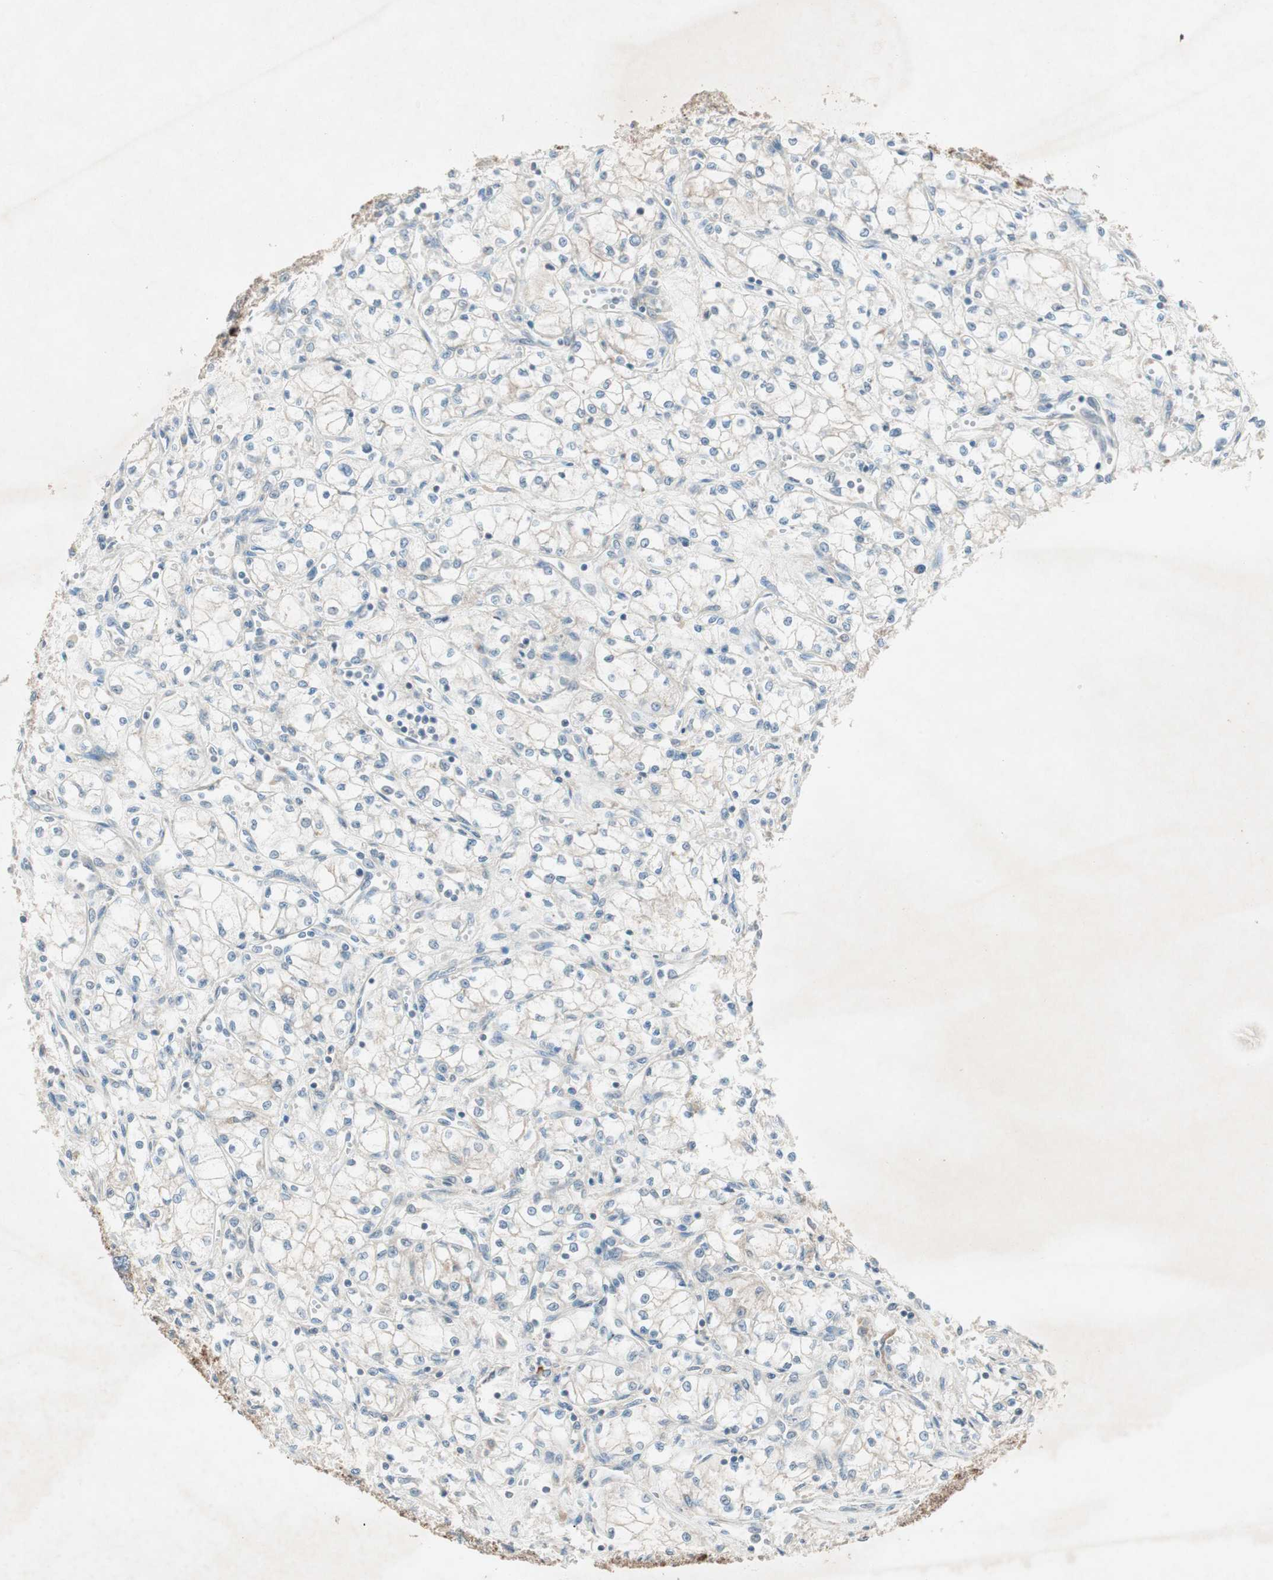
{"staining": {"intensity": "weak", "quantity": "<25%", "location": "cytoplasmic/membranous"}, "tissue": "renal cancer", "cell_type": "Tumor cells", "image_type": "cancer", "snomed": [{"axis": "morphology", "description": "Normal tissue, NOS"}, {"axis": "morphology", "description": "Adenocarcinoma, NOS"}, {"axis": "topography", "description": "Kidney"}], "caption": "An immunohistochemistry (IHC) photomicrograph of adenocarcinoma (renal) is shown. There is no staining in tumor cells of adenocarcinoma (renal).", "gene": "RPL23", "patient": {"sex": "male", "age": 59}}